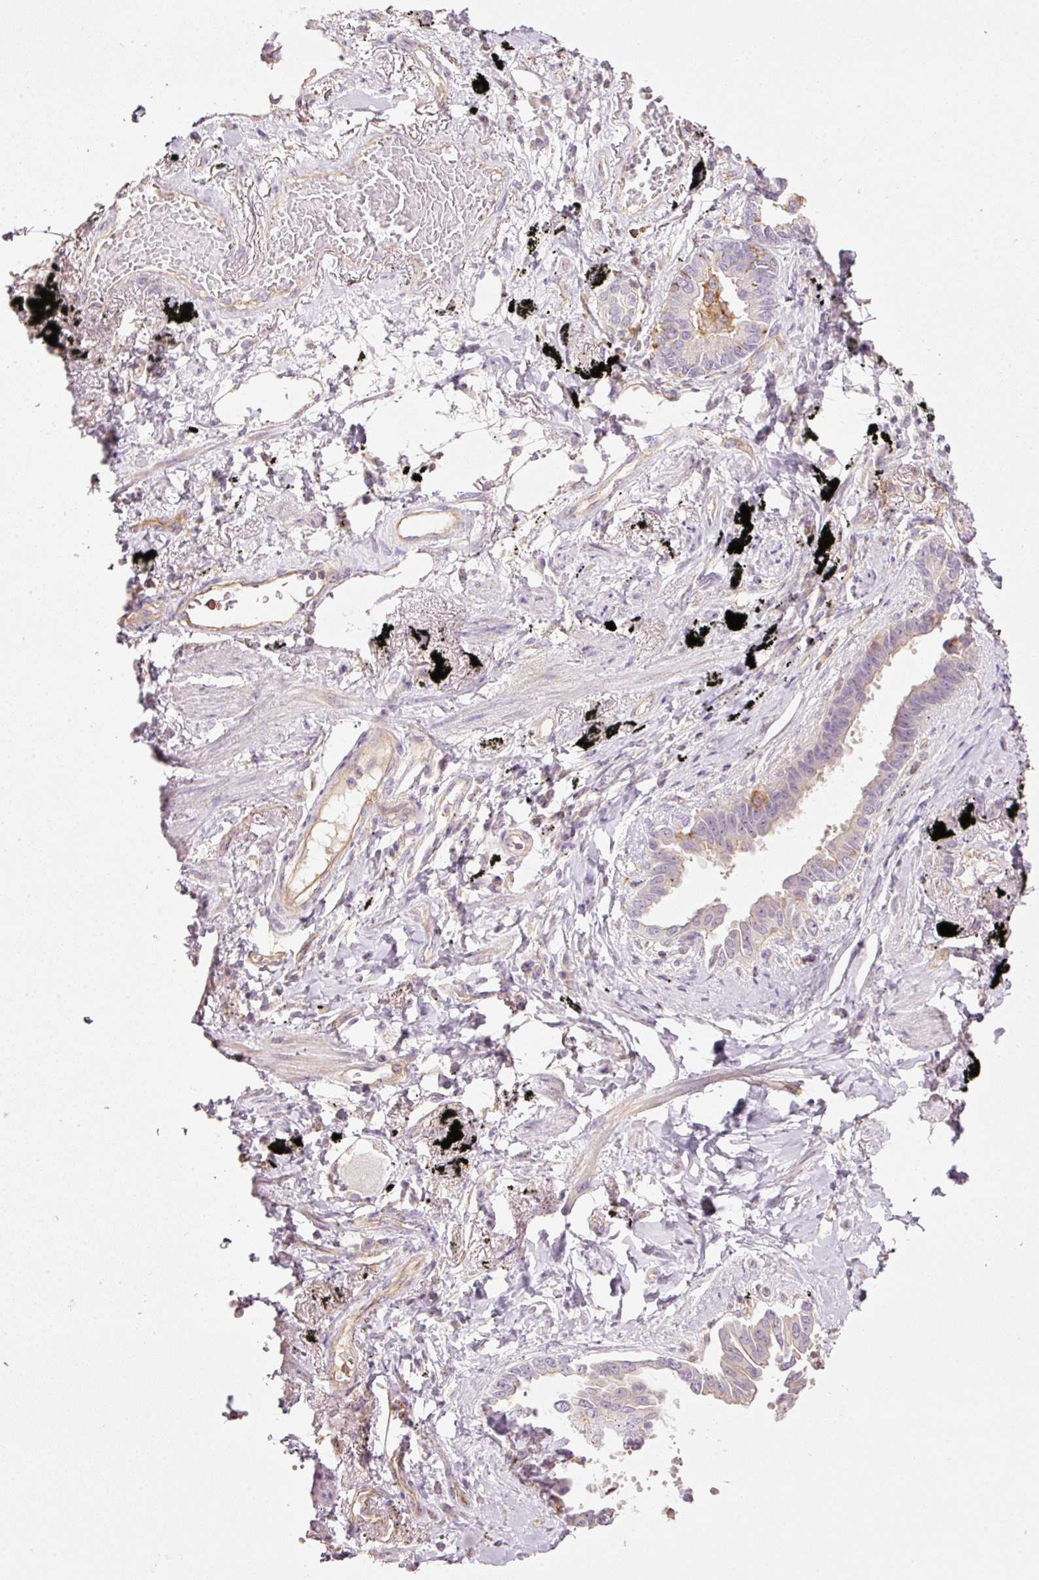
{"staining": {"intensity": "negative", "quantity": "none", "location": "none"}, "tissue": "lung cancer", "cell_type": "Tumor cells", "image_type": "cancer", "snomed": [{"axis": "morphology", "description": "Adenocarcinoma, NOS"}, {"axis": "topography", "description": "Lung"}], "caption": "Tumor cells are negative for brown protein staining in lung adenocarcinoma.", "gene": "SIPA1", "patient": {"sex": "male", "age": 67}}